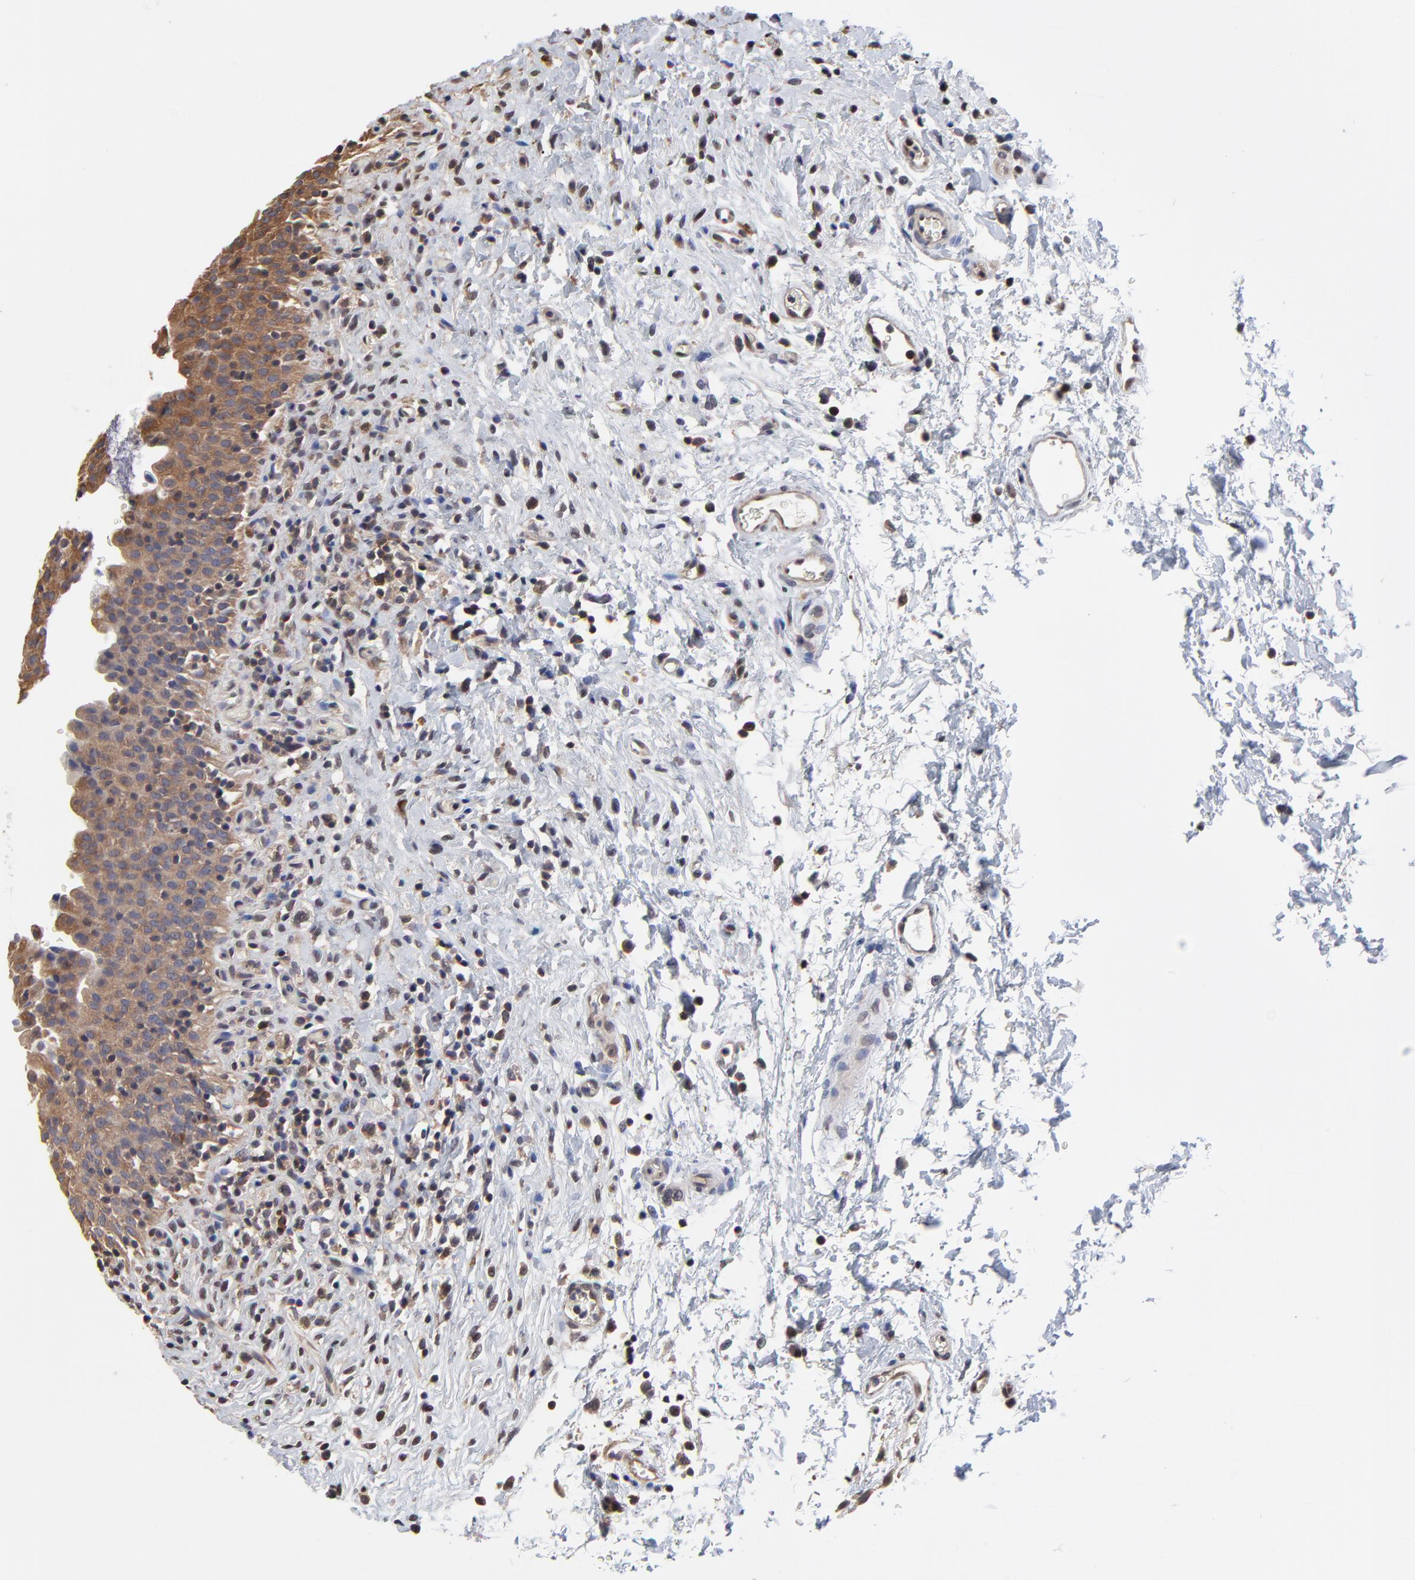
{"staining": {"intensity": "weak", "quantity": ">75%", "location": "cytoplasmic/membranous"}, "tissue": "urinary bladder", "cell_type": "Urothelial cells", "image_type": "normal", "snomed": [{"axis": "morphology", "description": "Normal tissue, NOS"}, {"axis": "topography", "description": "Urinary bladder"}], "caption": "Immunohistochemical staining of benign human urinary bladder reveals >75% levels of weak cytoplasmic/membranous protein expression in about >75% of urothelial cells.", "gene": "CCT2", "patient": {"sex": "male", "age": 51}}